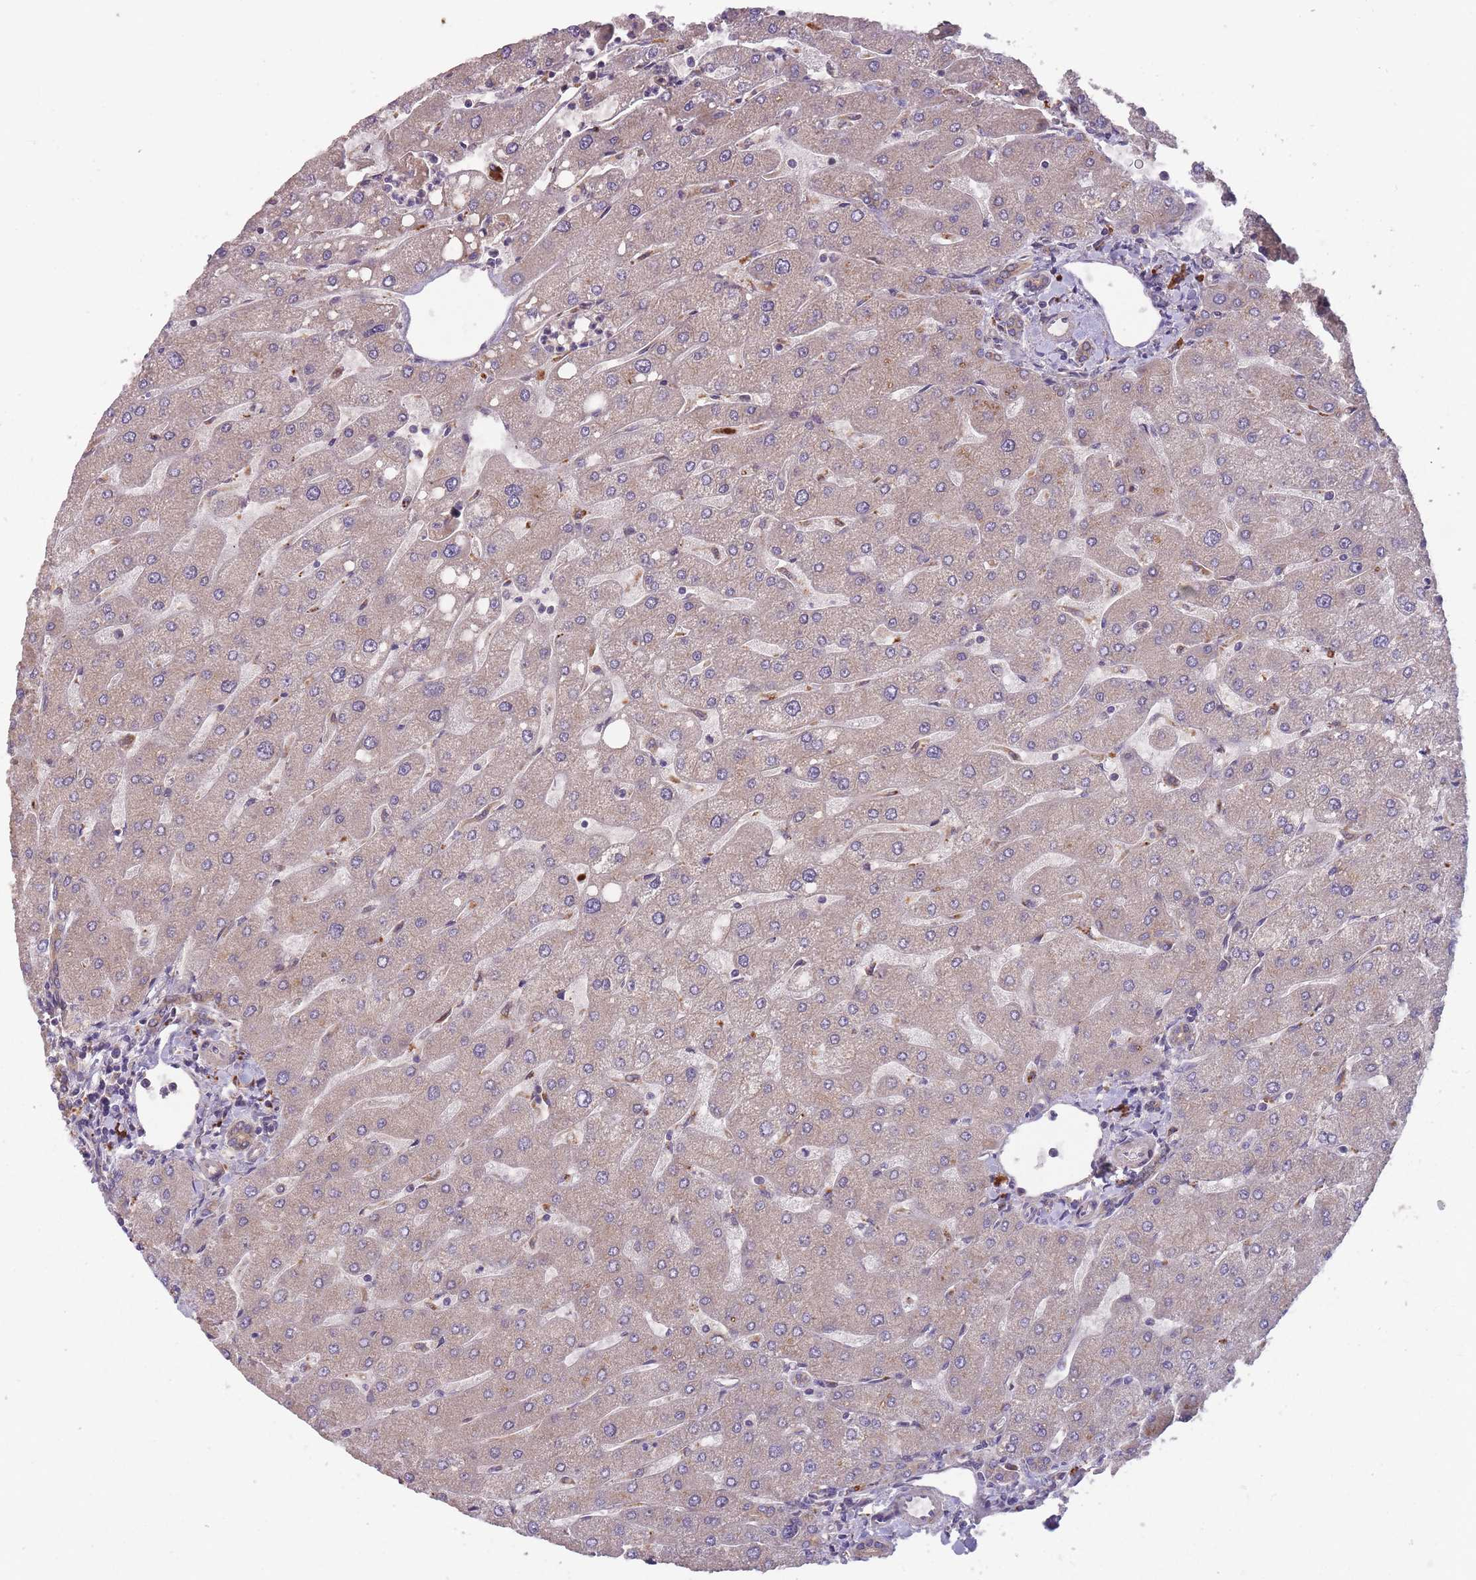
{"staining": {"intensity": "moderate", "quantity": "25%-75%", "location": "cytoplasmic/membranous"}, "tissue": "liver", "cell_type": "Cholangiocytes", "image_type": "normal", "snomed": [{"axis": "morphology", "description": "Normal tissue, NOS"}, {"axis": "topography", "description": "Liver"}], "caption": "DAB (3,3'-diaminobenzidine) immunohistochemical staining of benign liver exhibits moderate cytoplasmic/membranous protein staining in approximately 25%-75% of cholangiocytes.", "gene": "ITPKC", "patient": {"sex": "male", "age": 67}}